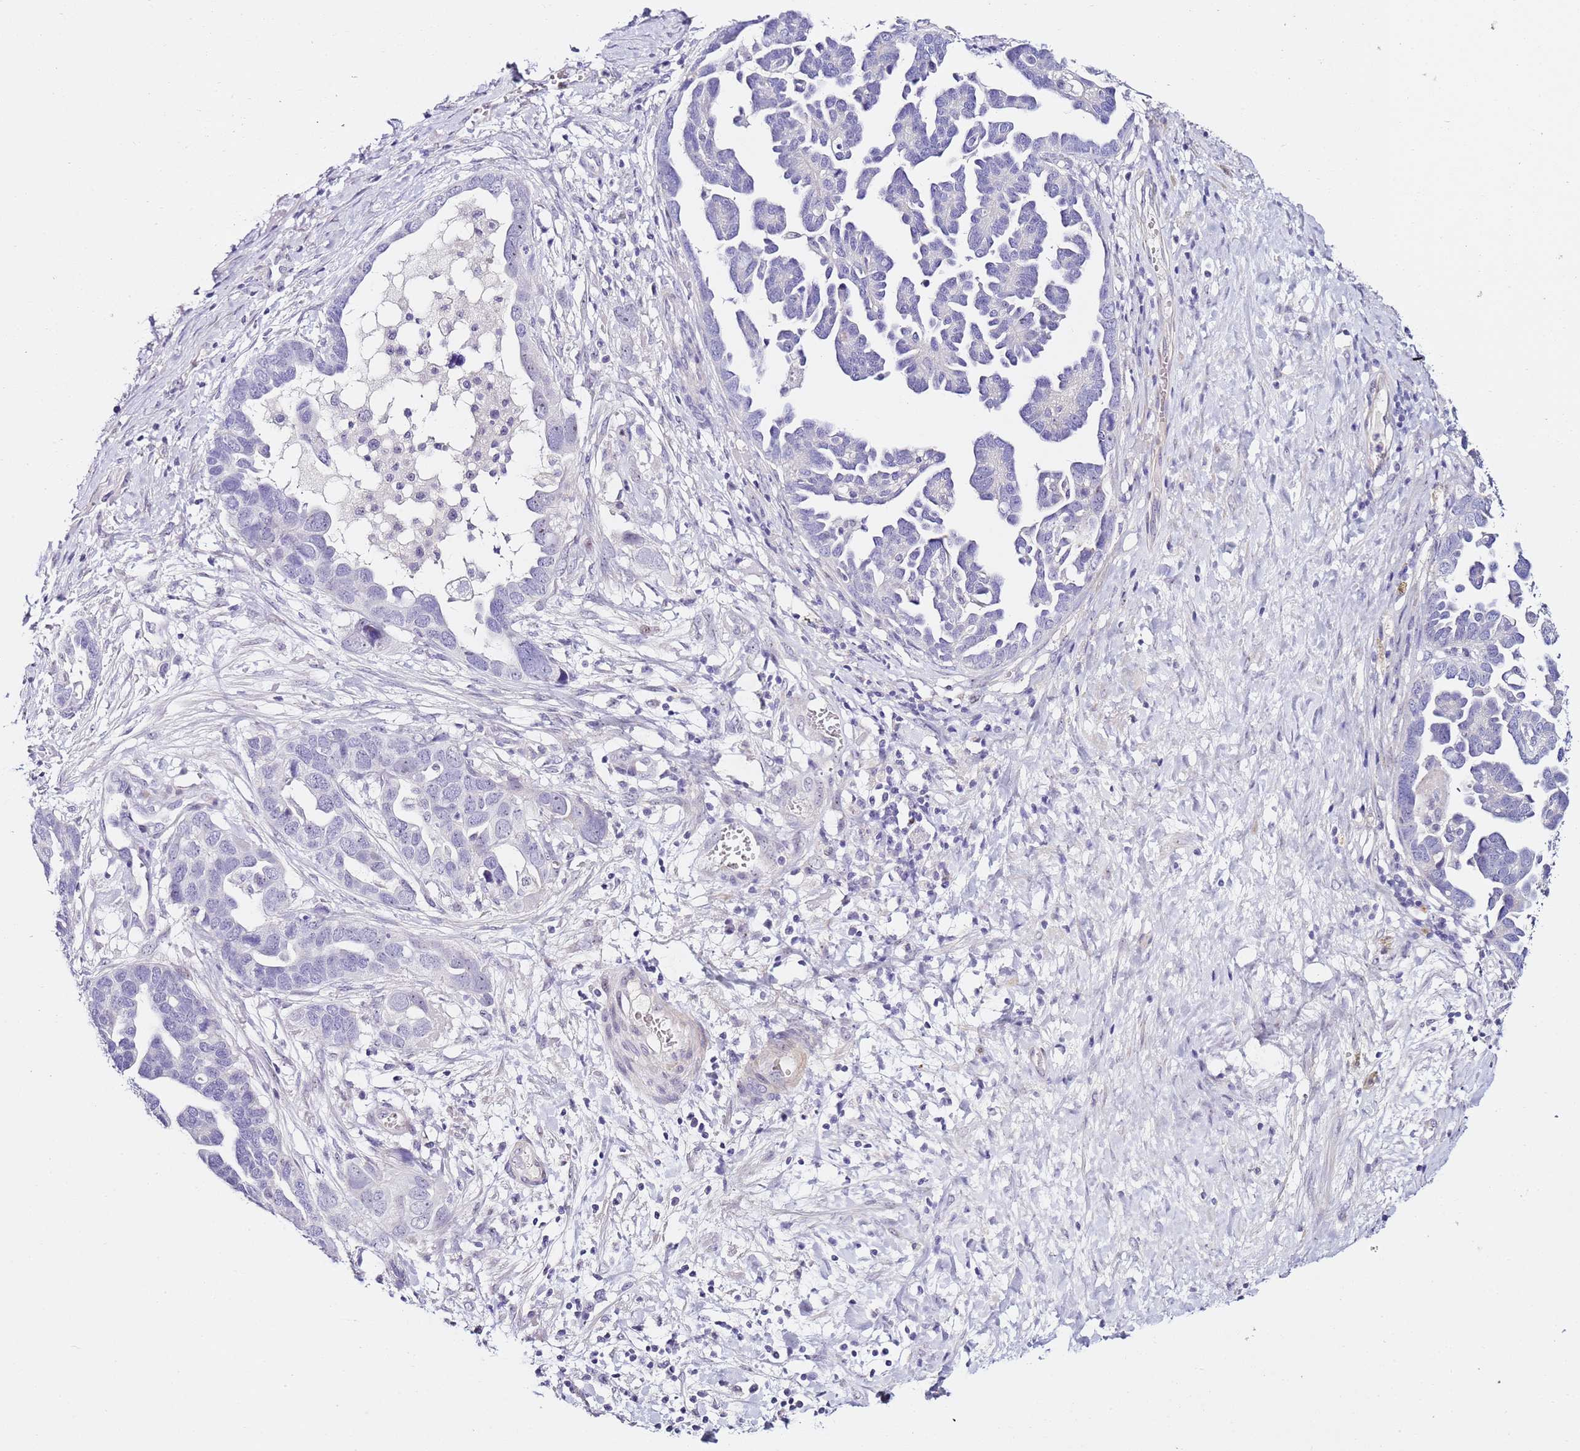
{"staining": {"intensity": "negative", "quantity": "none", "location": "none"}, "tissue": "ovarian cancer", "cell_type": "Tumor cells", "image_type": "cancer", "snomed": [{"axis": "morphology", "description": "Cystadenocarcinoma, serous, NOS"}, {"axis": "topography", "description": "Ovary"}], "caption": "Tumor cells show no significant protein expression in serous cystadenocarcinoma (ovarian).", "gene": "HGD", "patient": {"sex": "female", "age": 54}}